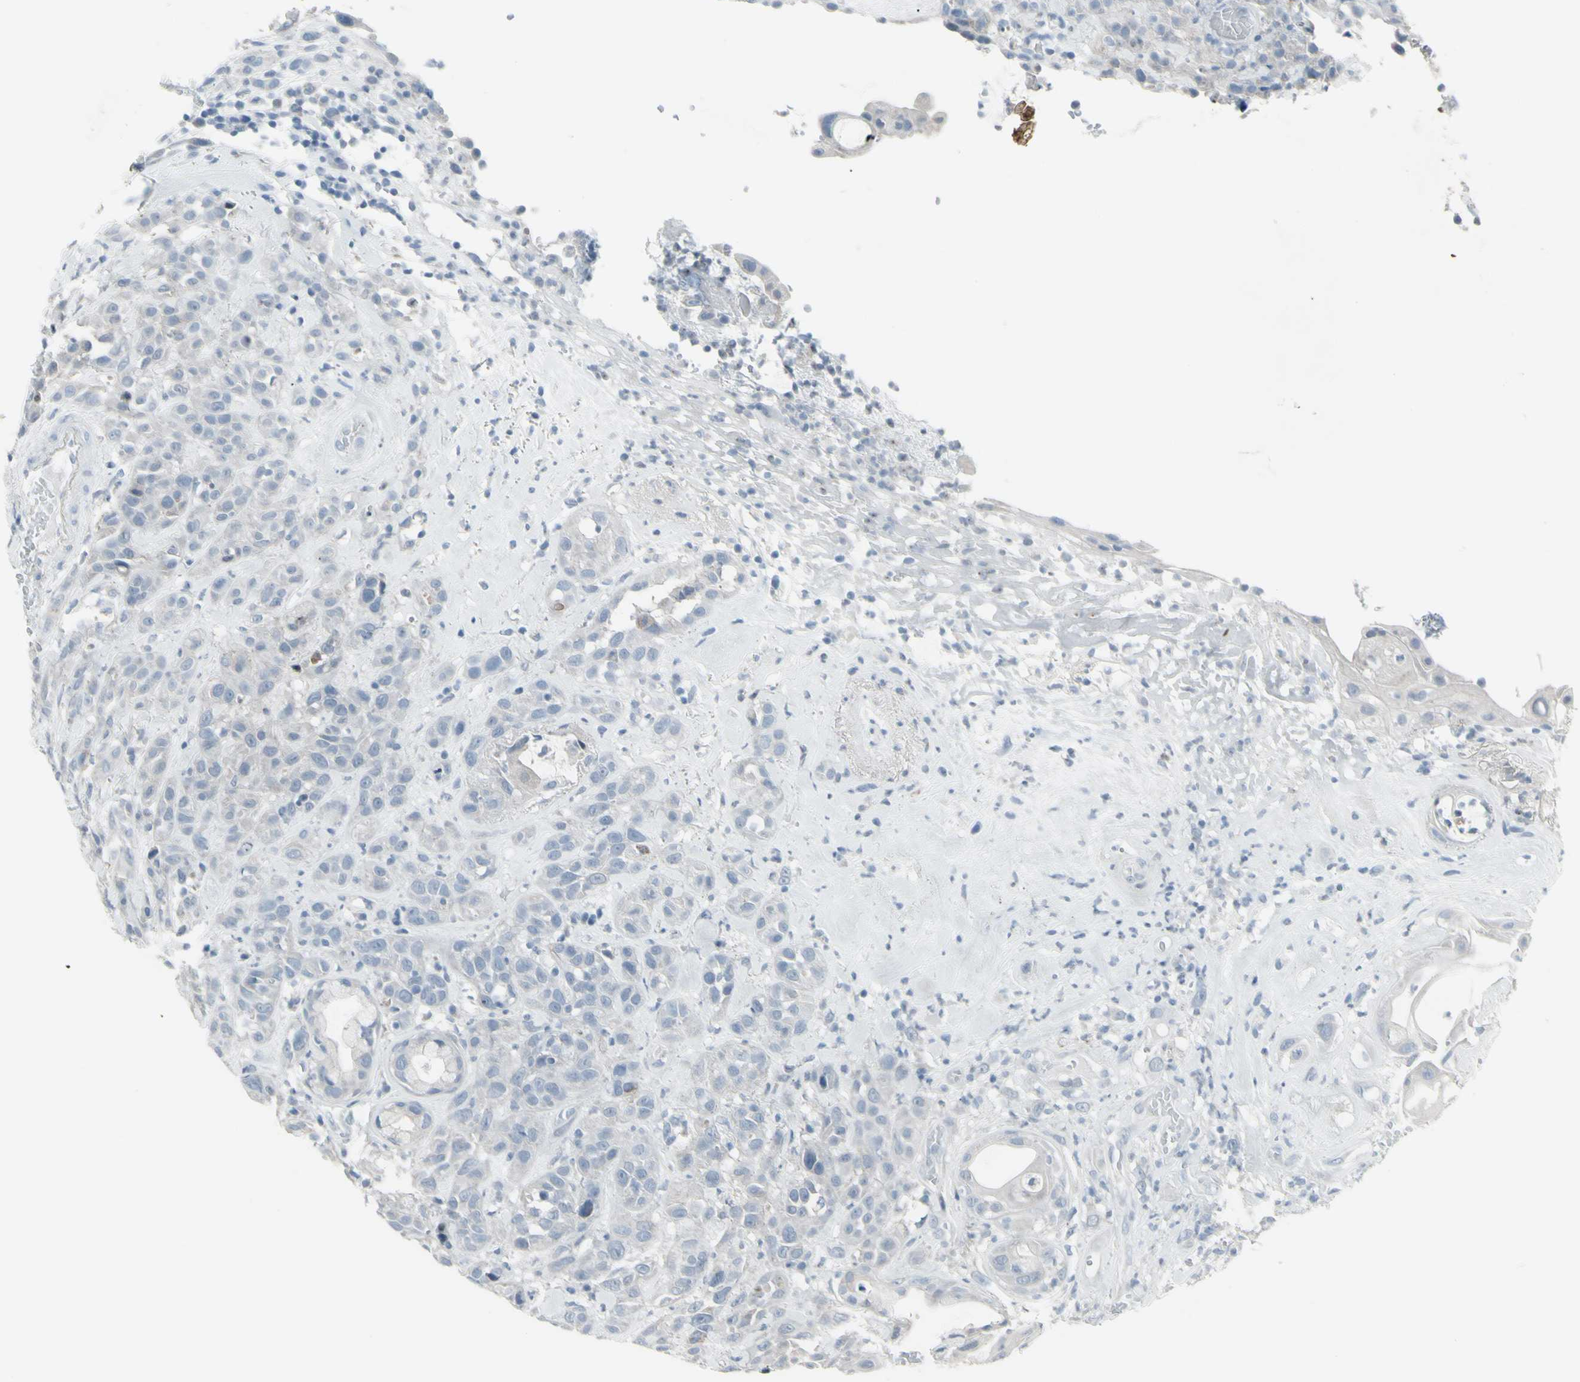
{"staining": {"intensity": "negative", "quantity": "none", "location": "none"}, "tissue": "head and neck cancer", "cell_type": "Tumor cells", "image_type": "cancer", "snomed": [{"axis": "morphology", "description": "Squamous cell carcinoma, NOS"}, {"axis": "topography", "description": "Head-Neck"}], "caption": "DAB immunohistochemical staining of head and neck squamous cell carcinoma reveals no significant positivity in tumor cells.", "gene": "RAB3A", "patient": {"sex": "male", "age": 62}}